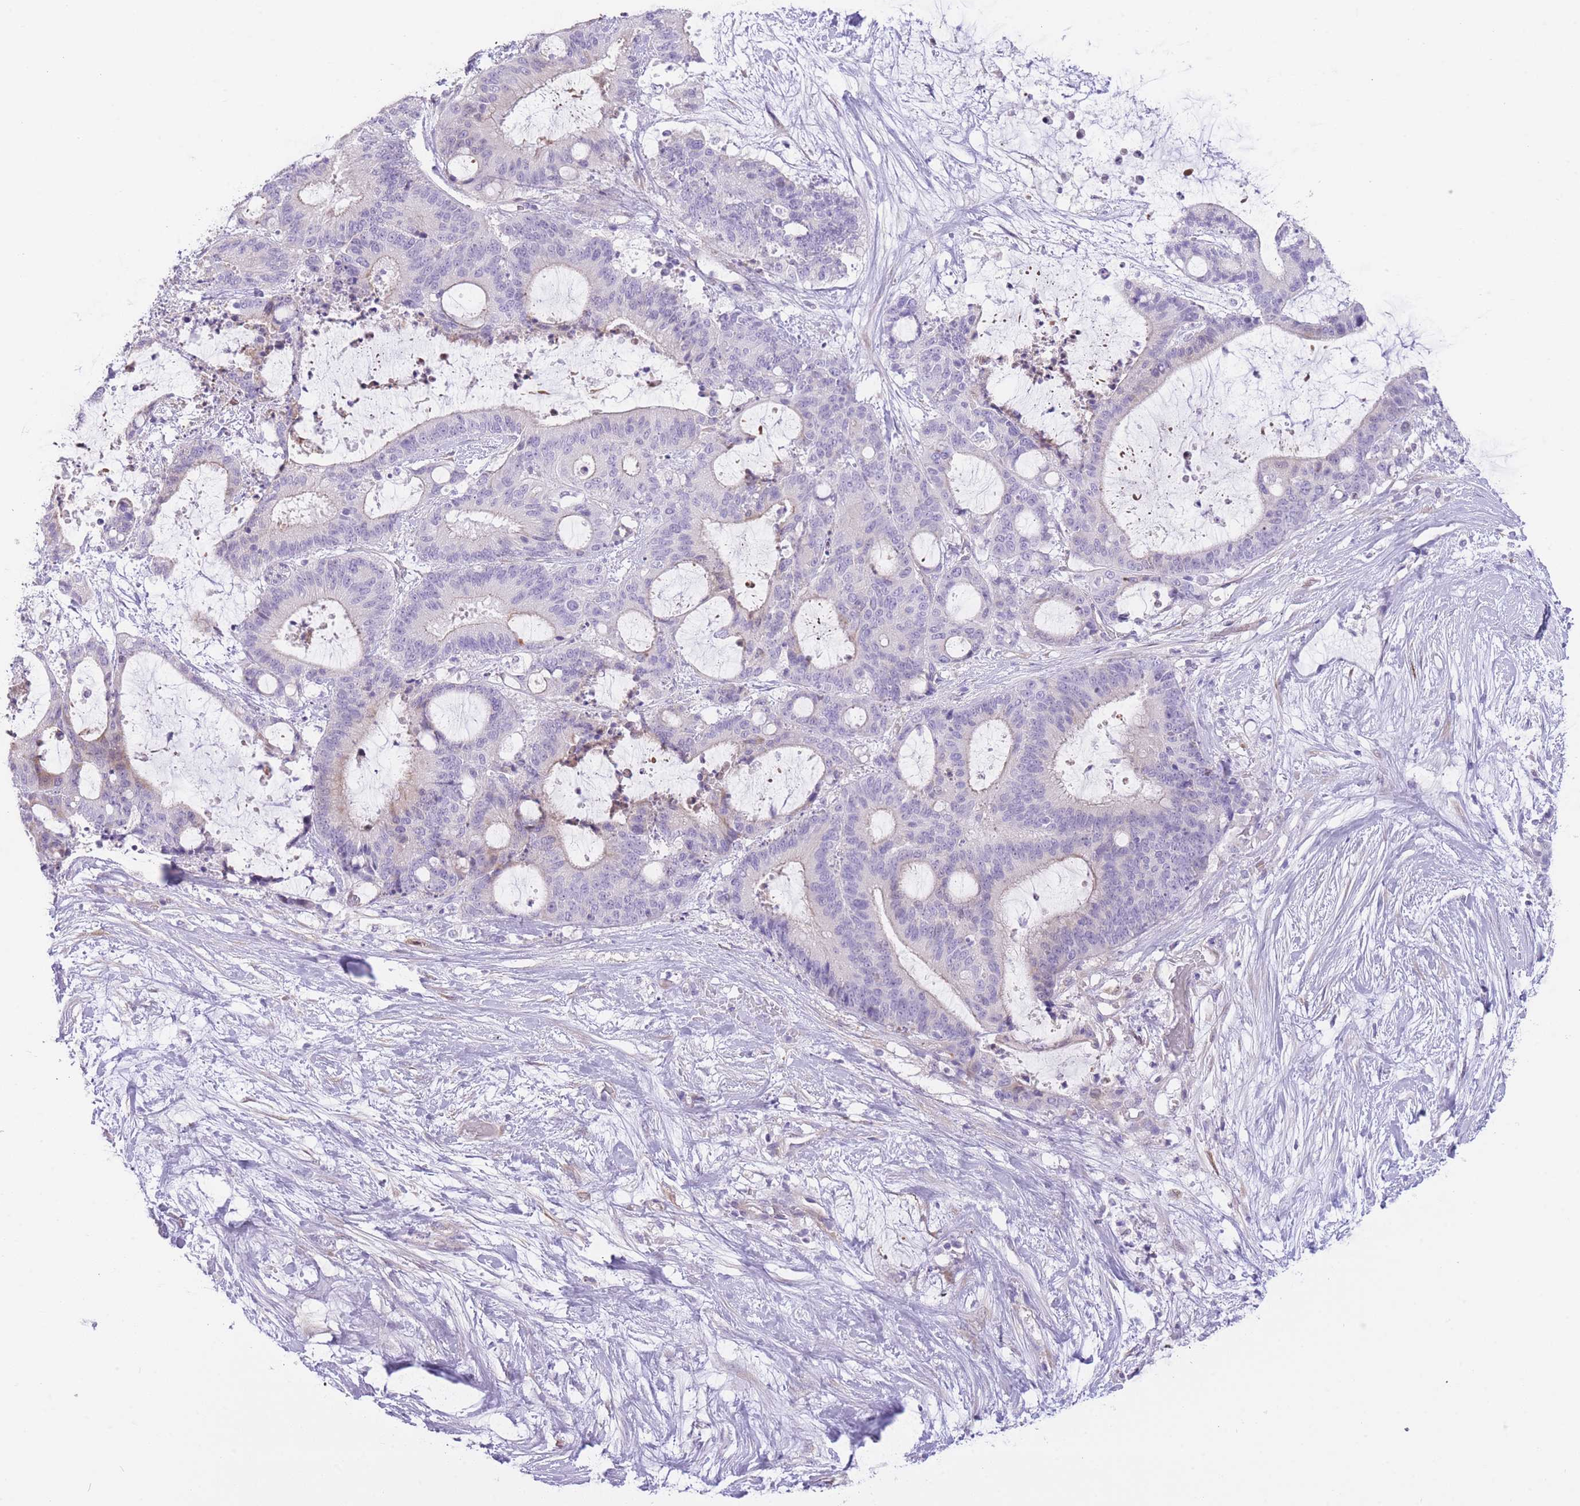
{"staining": {"intensity": "negative", "quantity": "none", "location": "none"}, "tissue": "liver cancer", "cell_type": "Tumor cells", "image_type": "cancer", "snomed": [{"axis": "morphology", "description": "Normal tissue, NOS"}, {"axis": "morphology", "description": "Cholangiocarcinoma"}, {"axis": "topography", "description": "Liver"}, {"axis": "topography", "description": "Peripheral nerve tissue"}], "caption": "Image shows no protein expression in tumor cells of liver cholangiocarcinoma tissue.", "gene": "IMPG1", "patient": {"sex": "female", "age": 73}}